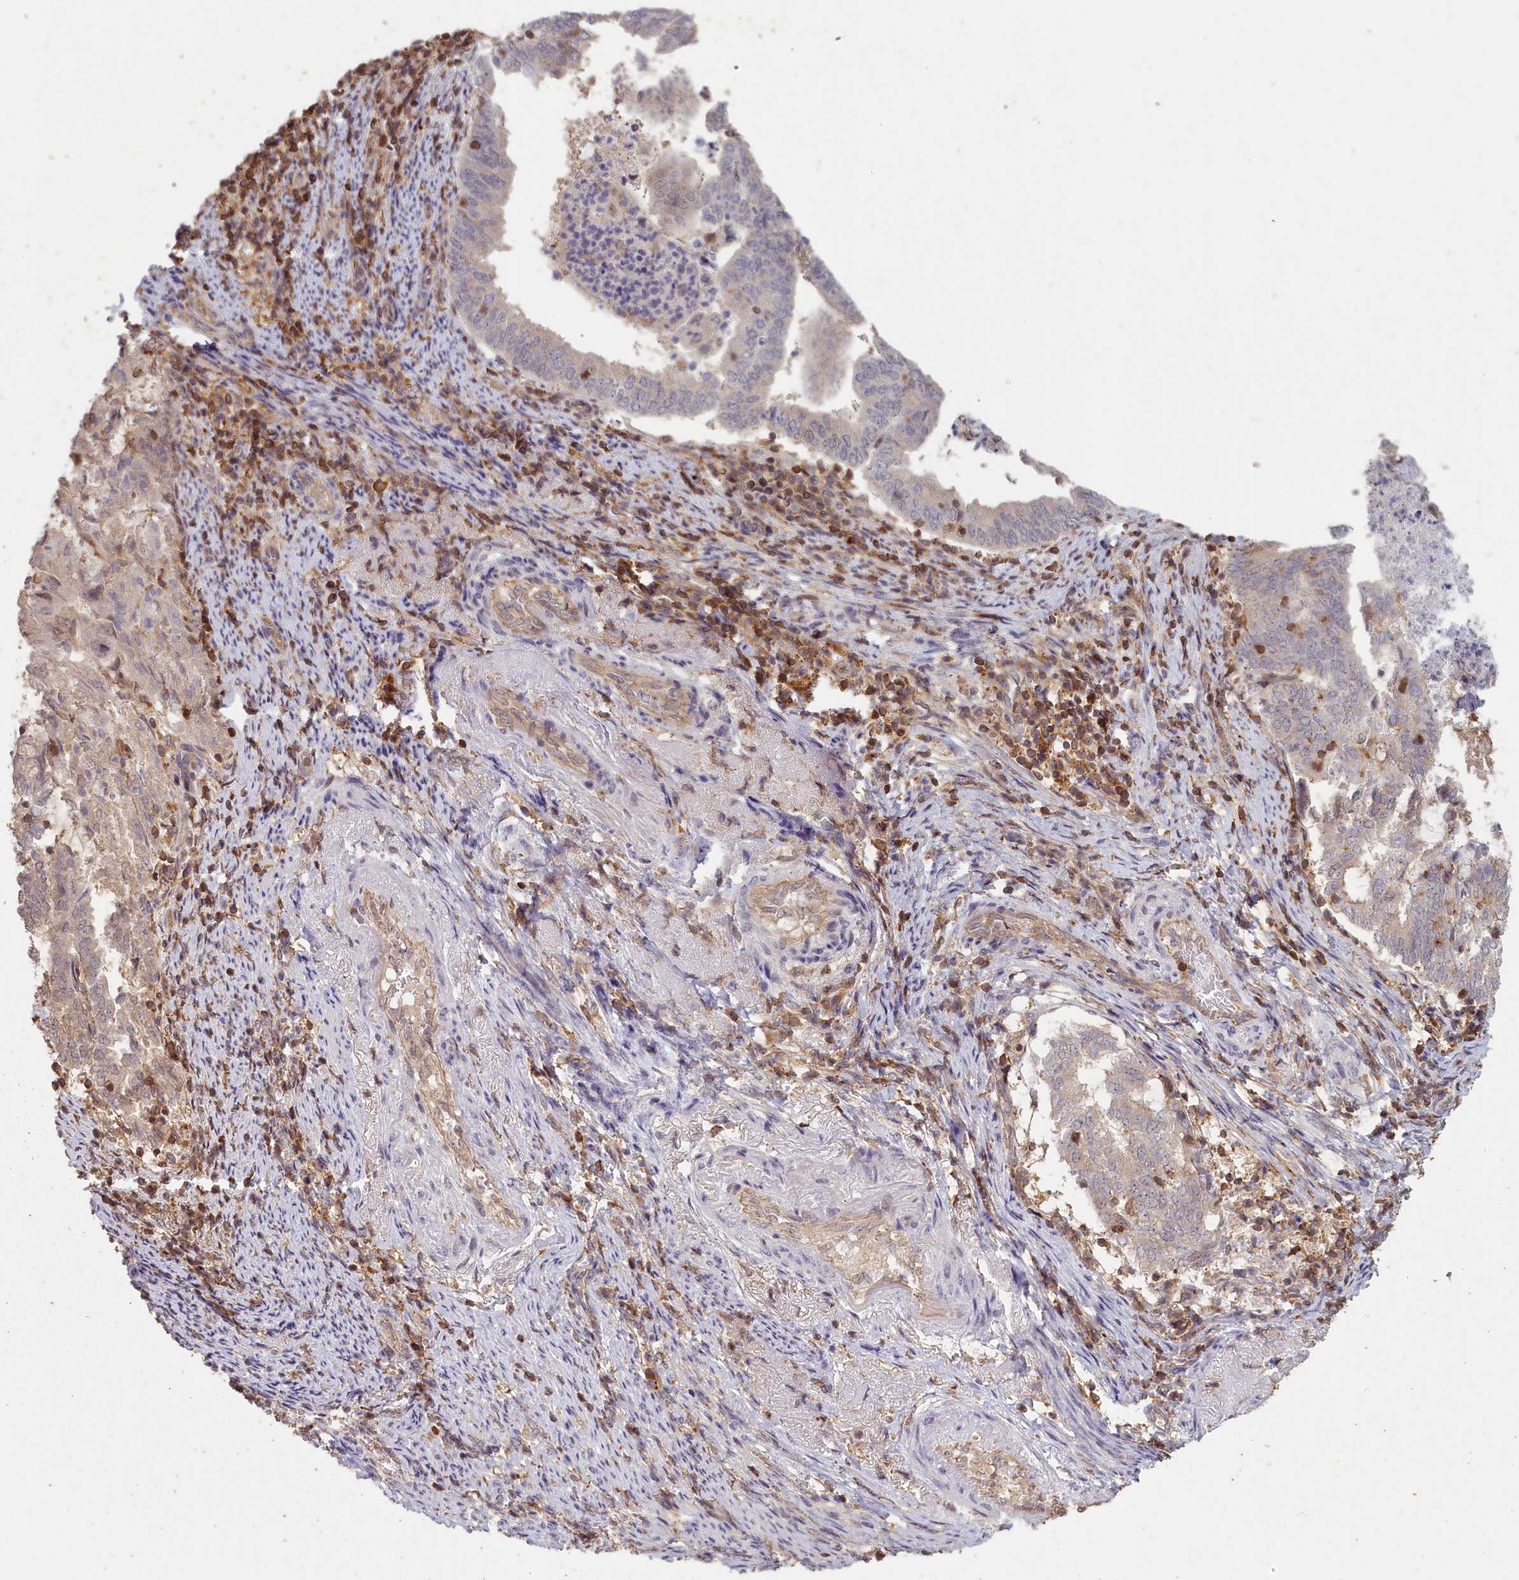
{"staining": {"intensity": "negative", "quantity": "none", "location": "none"}, "tissue": "endometrial cancer", "cell_type": "Tumor cells", "image_type": "cancer", "snomed": [{"axis": "morphology", "description": "Adenocarcinoma, NOS"}, {"axis": "topography", "description": "Endometrium"}], "caption": "The photomicrograph reveals no staining of tumor cells in endometrial adenocarcinoma. (DAB immunohistochemistry with hematoxylin counter stain).", "gene": "MADD", "patient": {"sex": "female", "age": 80}}